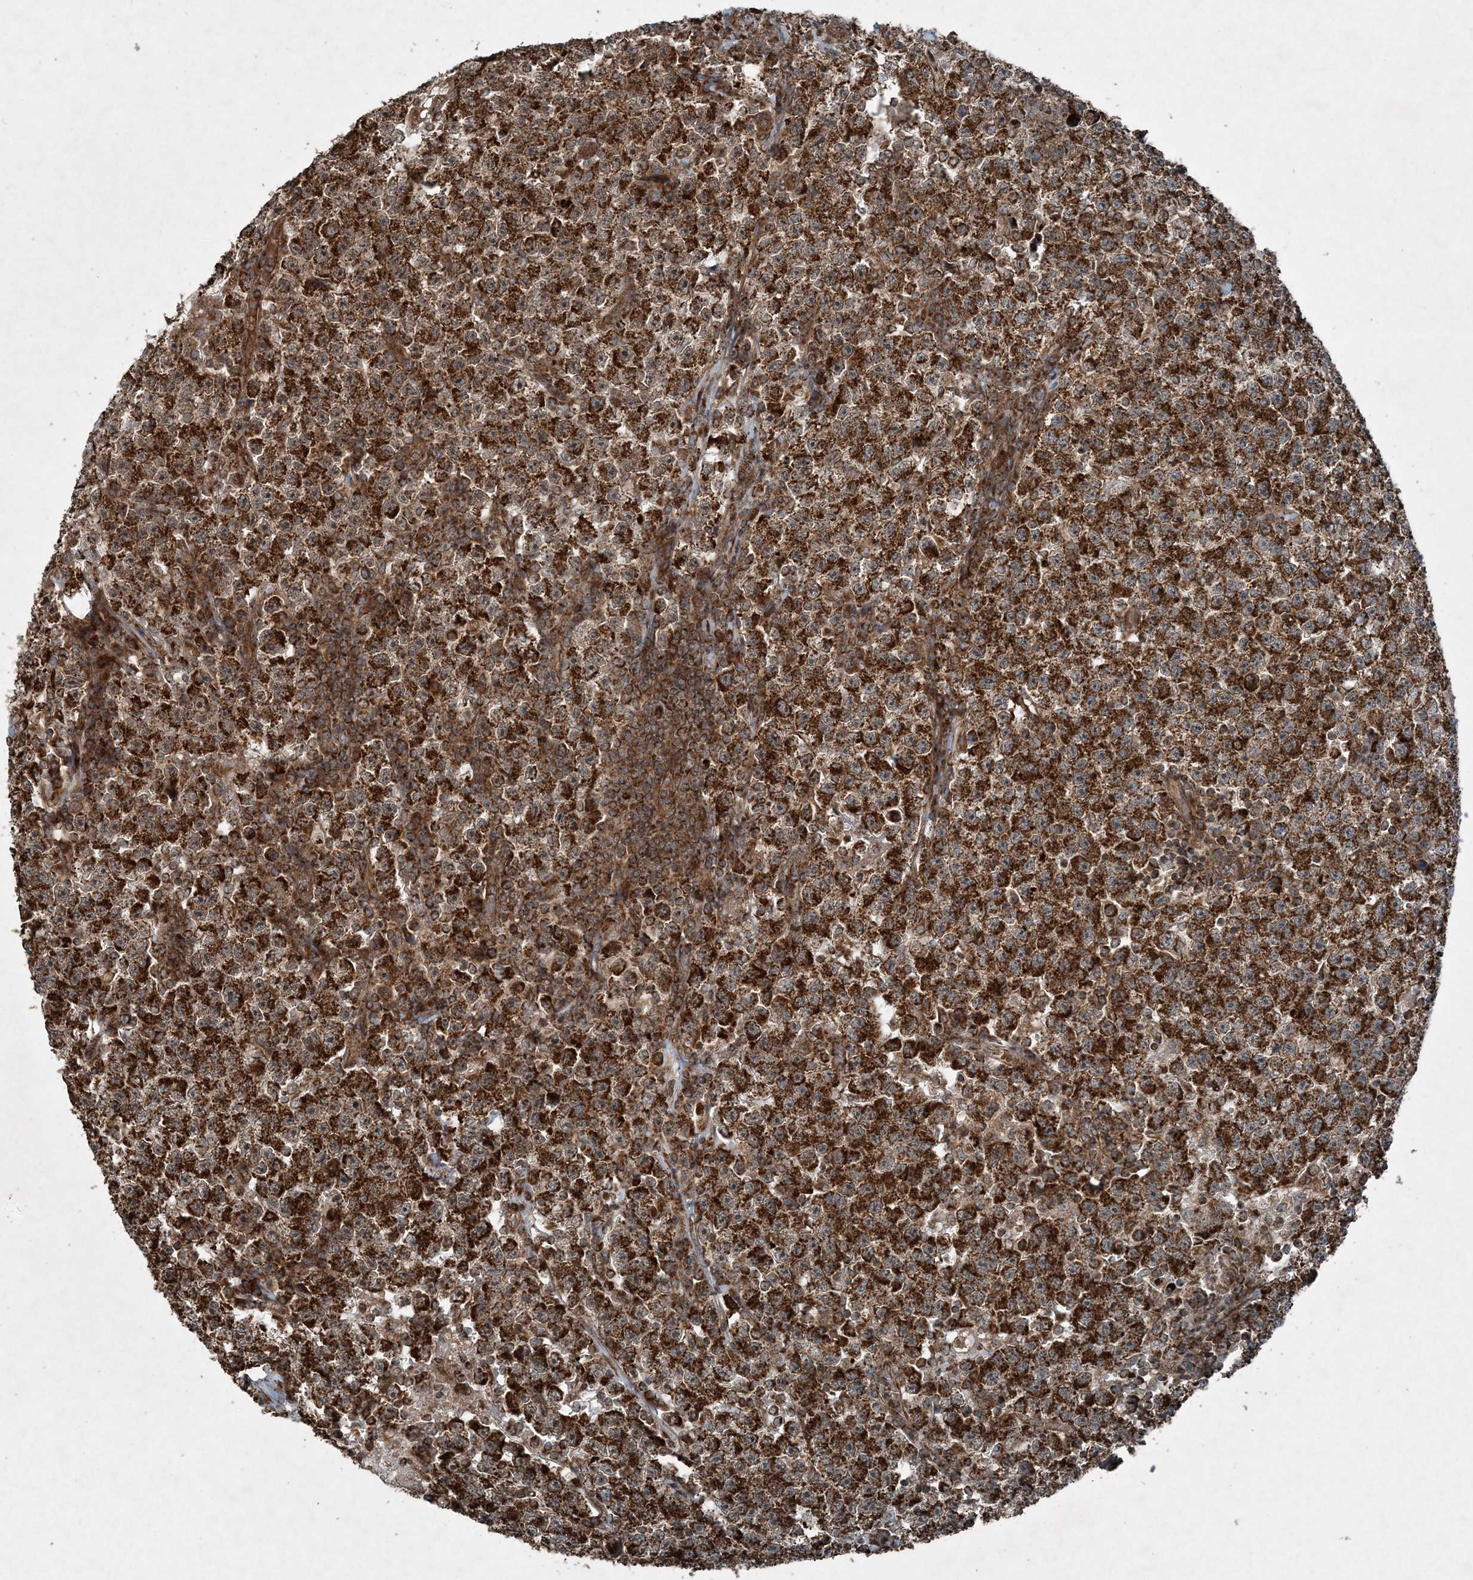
{"staining": {"intensity": "strong", "quantity": ">75%", "location": "cytoplasmic/membranous"}, "tissue": "testis cancer", "cell_type": "Tumor cells", "image_type": "cancer", "snomed": [{"axis": "morphology", "description": "Seminoma, NOS"}, {"axis": "topography", "description": "Testis"}], "caption": "An image showing strong cytoplasmic/membranous staining in about >75% of tumor cells in seminoma (testis), as visualized by brown immunohistochemical staining.", "gene": "COPS7B", "patient": {"sex": "male", "age": 22}}